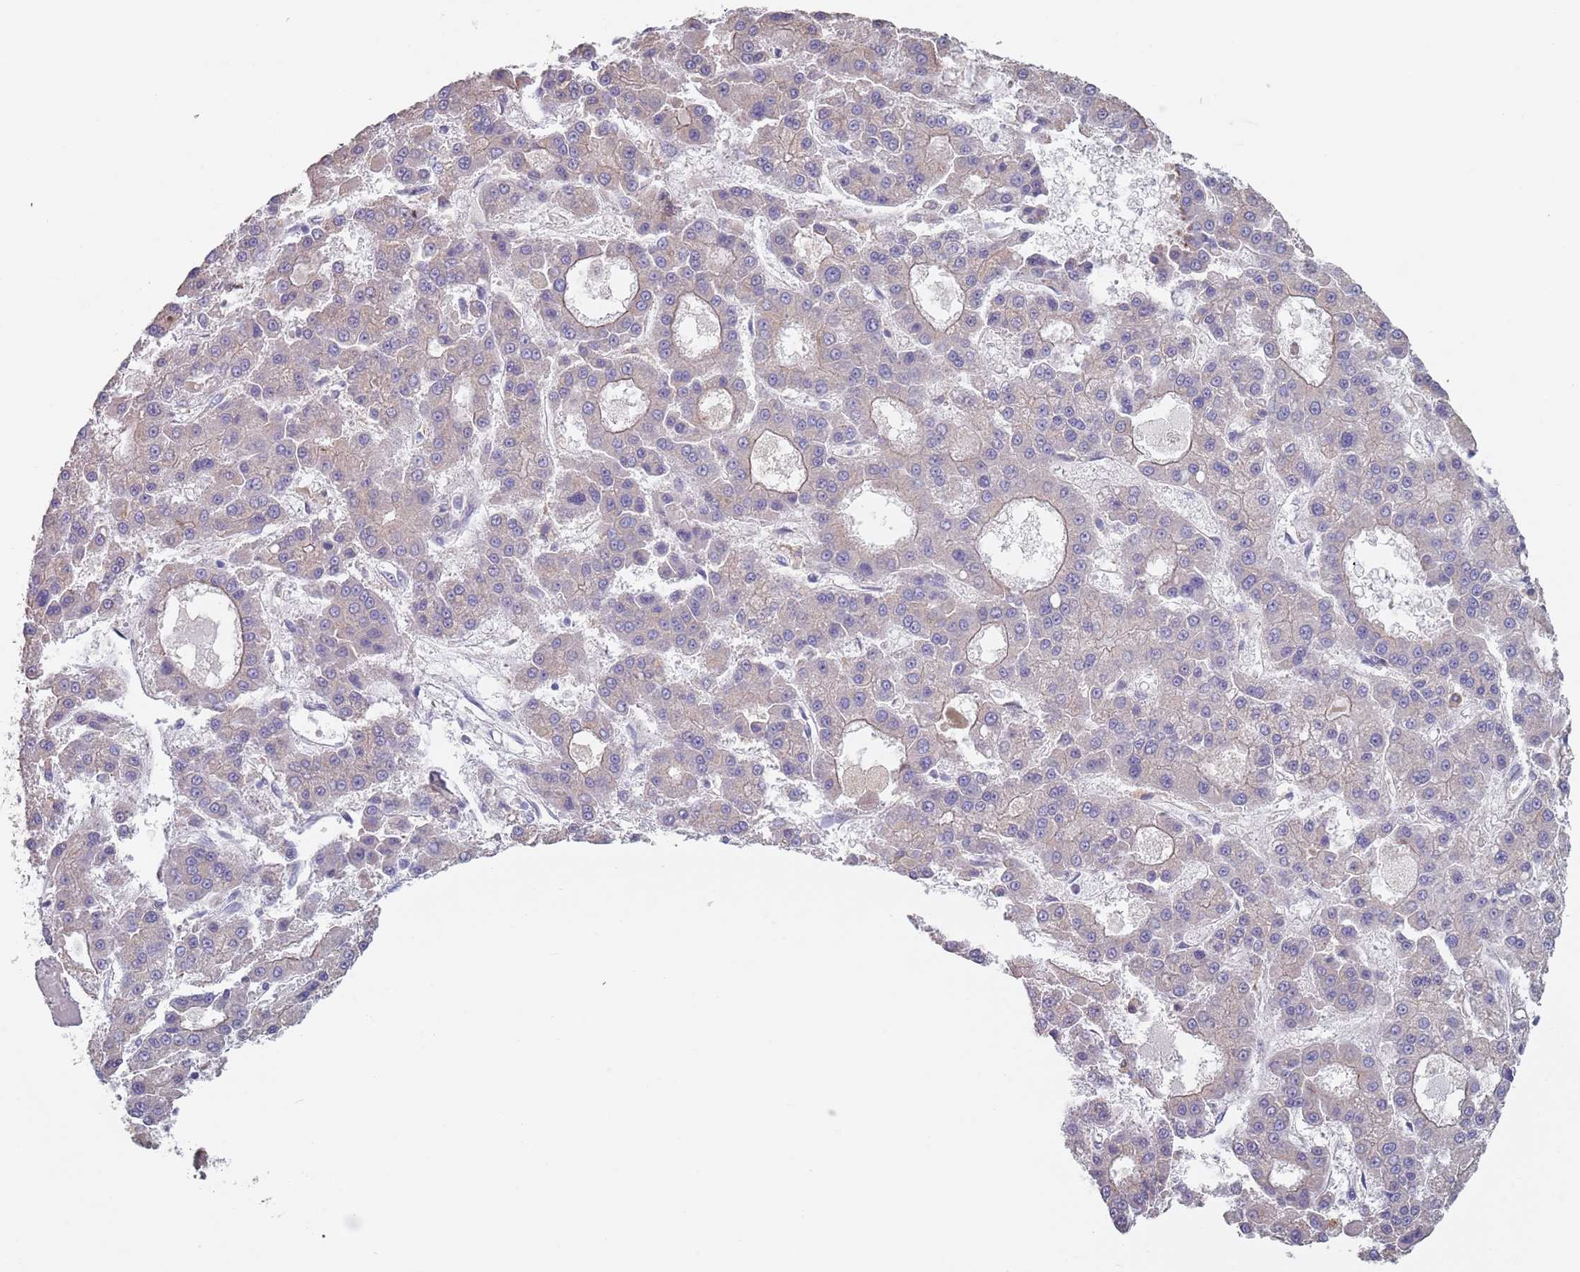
{"staining": {"intensity": "weak", "quantity": "<25%", "location": "cytoplasmic/membranous"}, "tissue": "liver cancer", "cell_type": "Tumor cells", "image_type": "cancer", "snomed": [{"axis": "morphology", "description": "Carcinoma, Hepatocellular, NOS"}, {"axis": "topography", "description": "Liver"}], "caption": "Tumor cells are negative for brown protein staining in liver cancer.", "gene": "APPL2", "patient": {"sex": "male", "age": 70}}